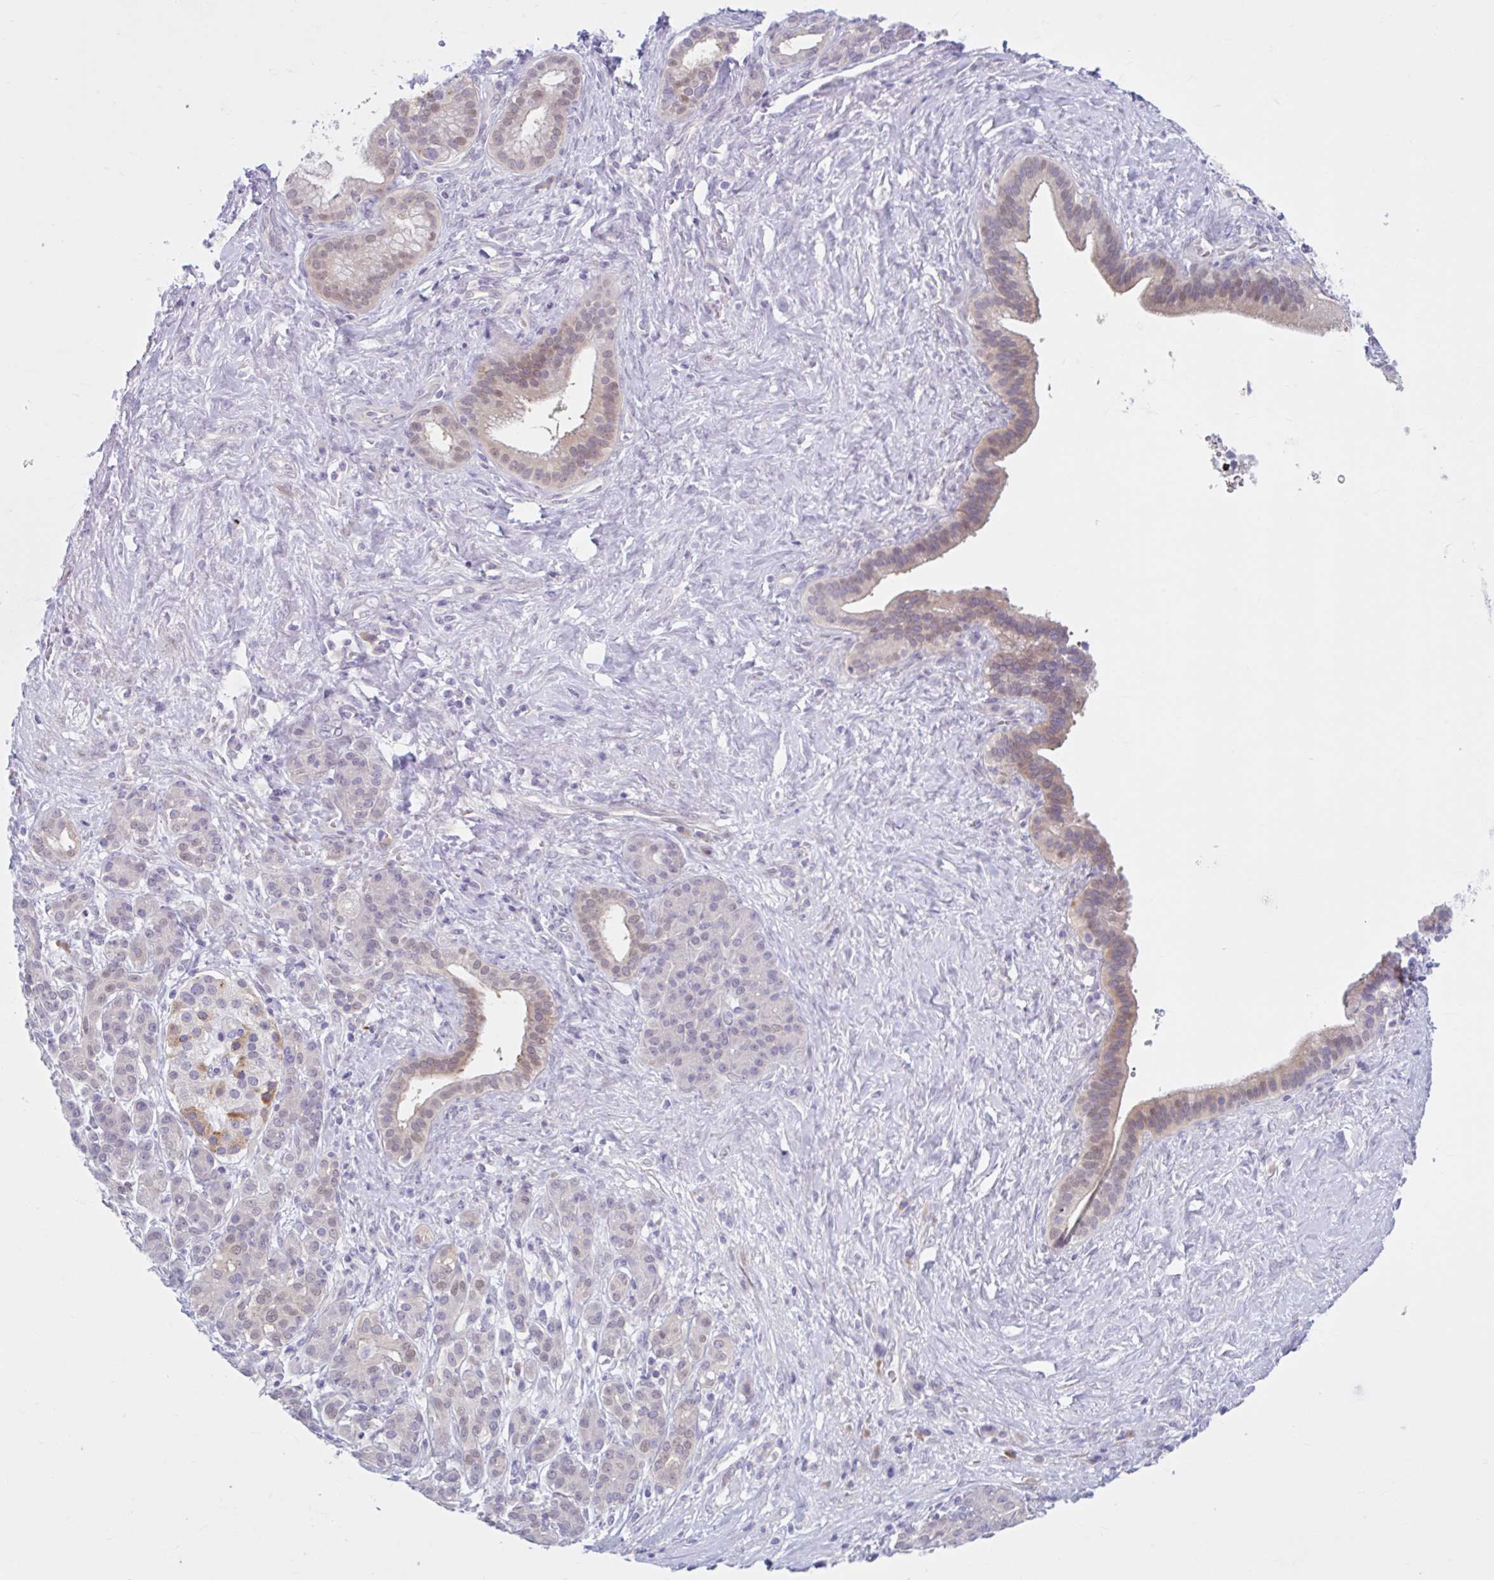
{"staining": {"intensity": "weak", "quantity": ">75%", "location": "cytoplasmic/membranous,nuclear"}, "tissue": "pancreatic cancer", "cell_type": "Tumor cells", "image_type": "cancer", "snomed": [{"axis": "morphology", "description": "Adenocarcinoma, NOS"}, {"axis": "topography", "description": "Pancreas"}], "caption": "Pancreatic adenocarcinoma stained with a protein marker demonstrates weak staining in tumor cells.", "gene": "FAM153A", "patient": {"sex": "male", "age": 44}}